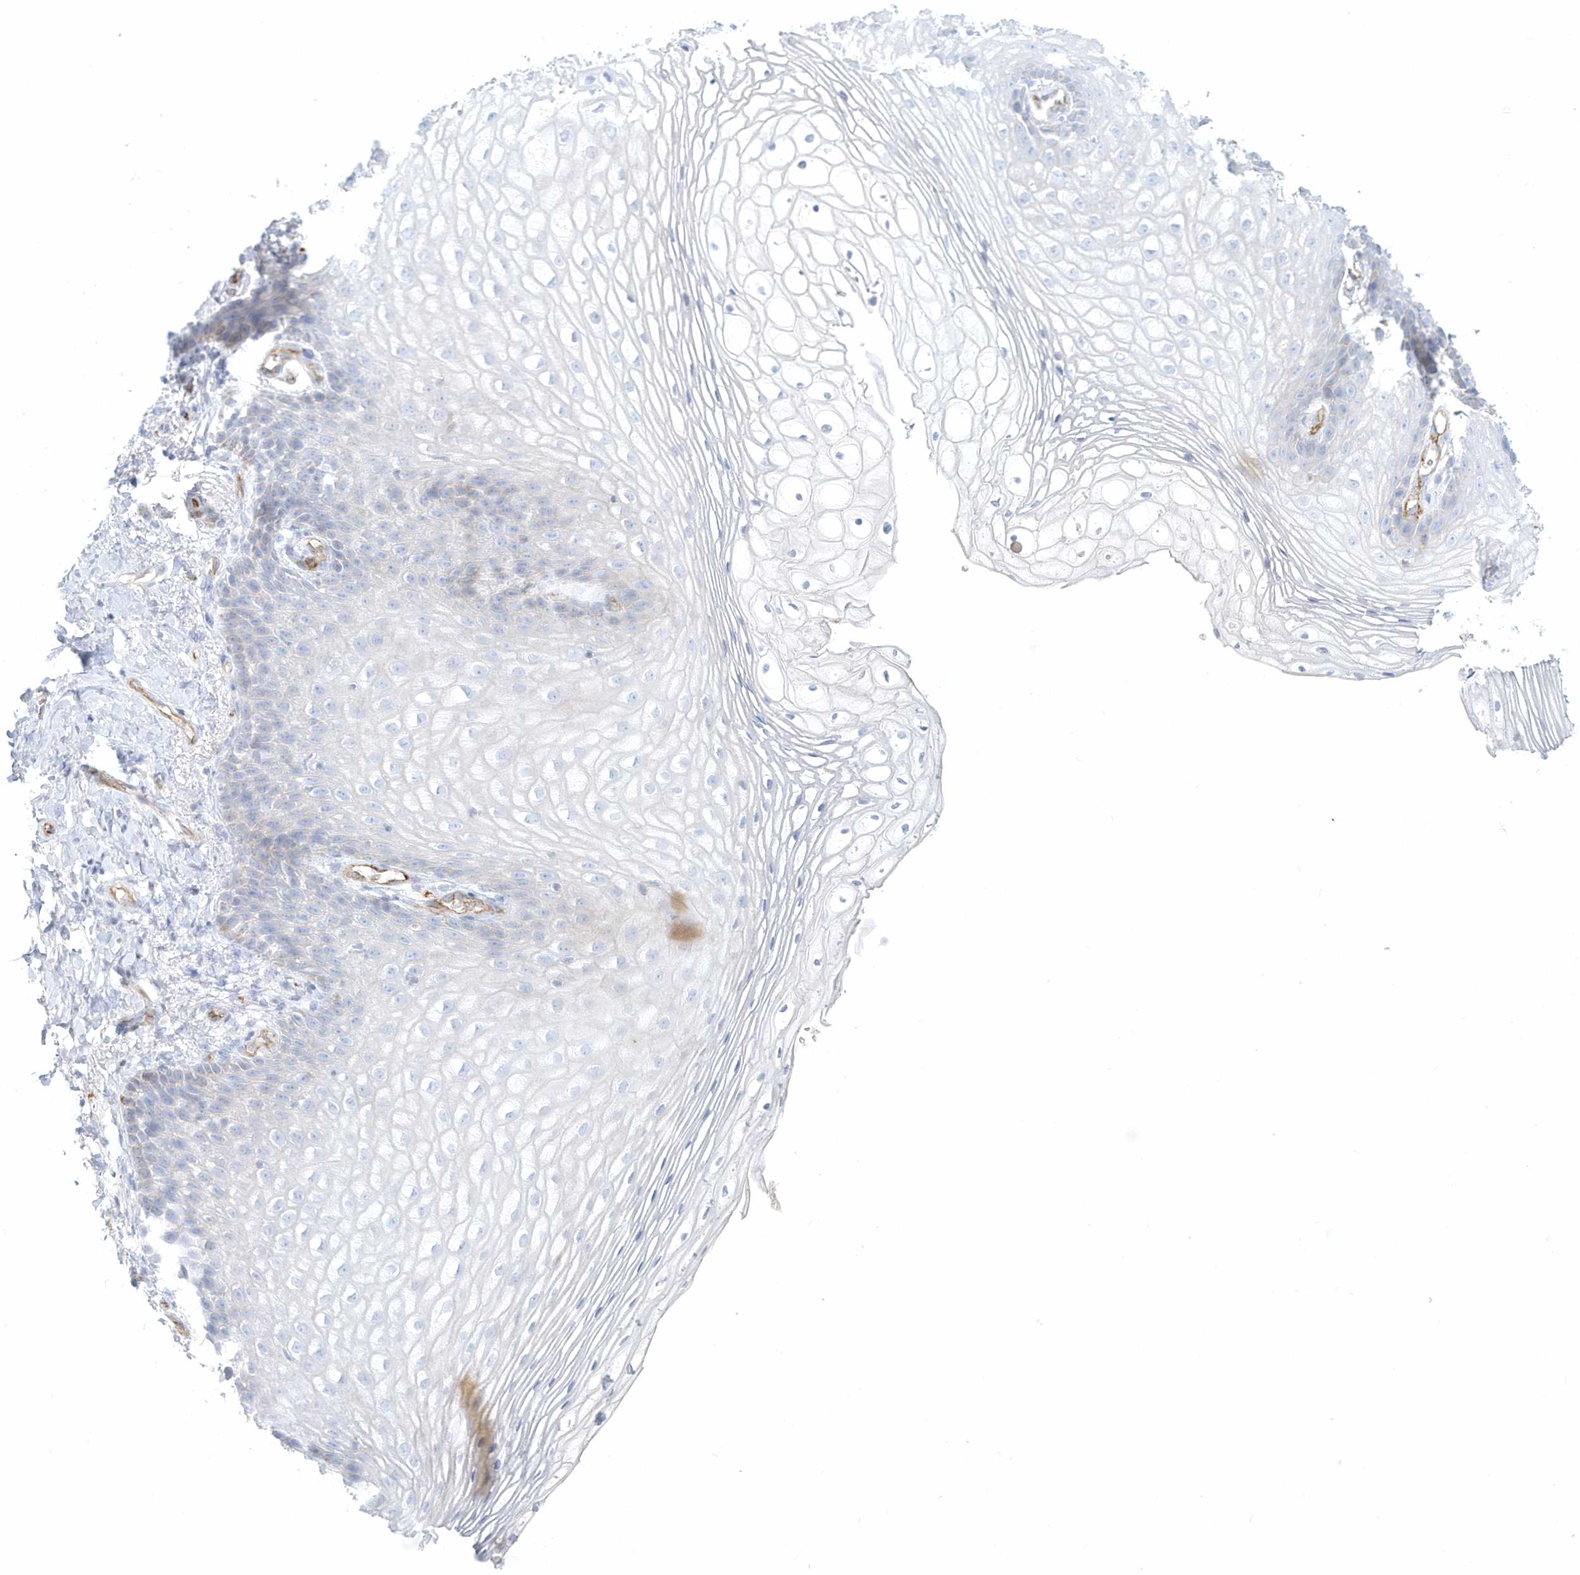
{"staining": {"intensity": "negative", "quantity": "none", "location": "none"}, "tissue": "vagina", "cell_type": "Squamous epithelial cells", "image_type": "normal", "snomed": [{"axis": "morphology", "description": "Normal tissue, NOS"}, {"axis": "topography", "description": "Vagina"}], "caption": "Immunohistochemistry (IHC) of benign vagina demonstrates no expression in squamous epithelial cells.", "gene": "DNAH1", "patient": {"sex": "female", "age": 60}}